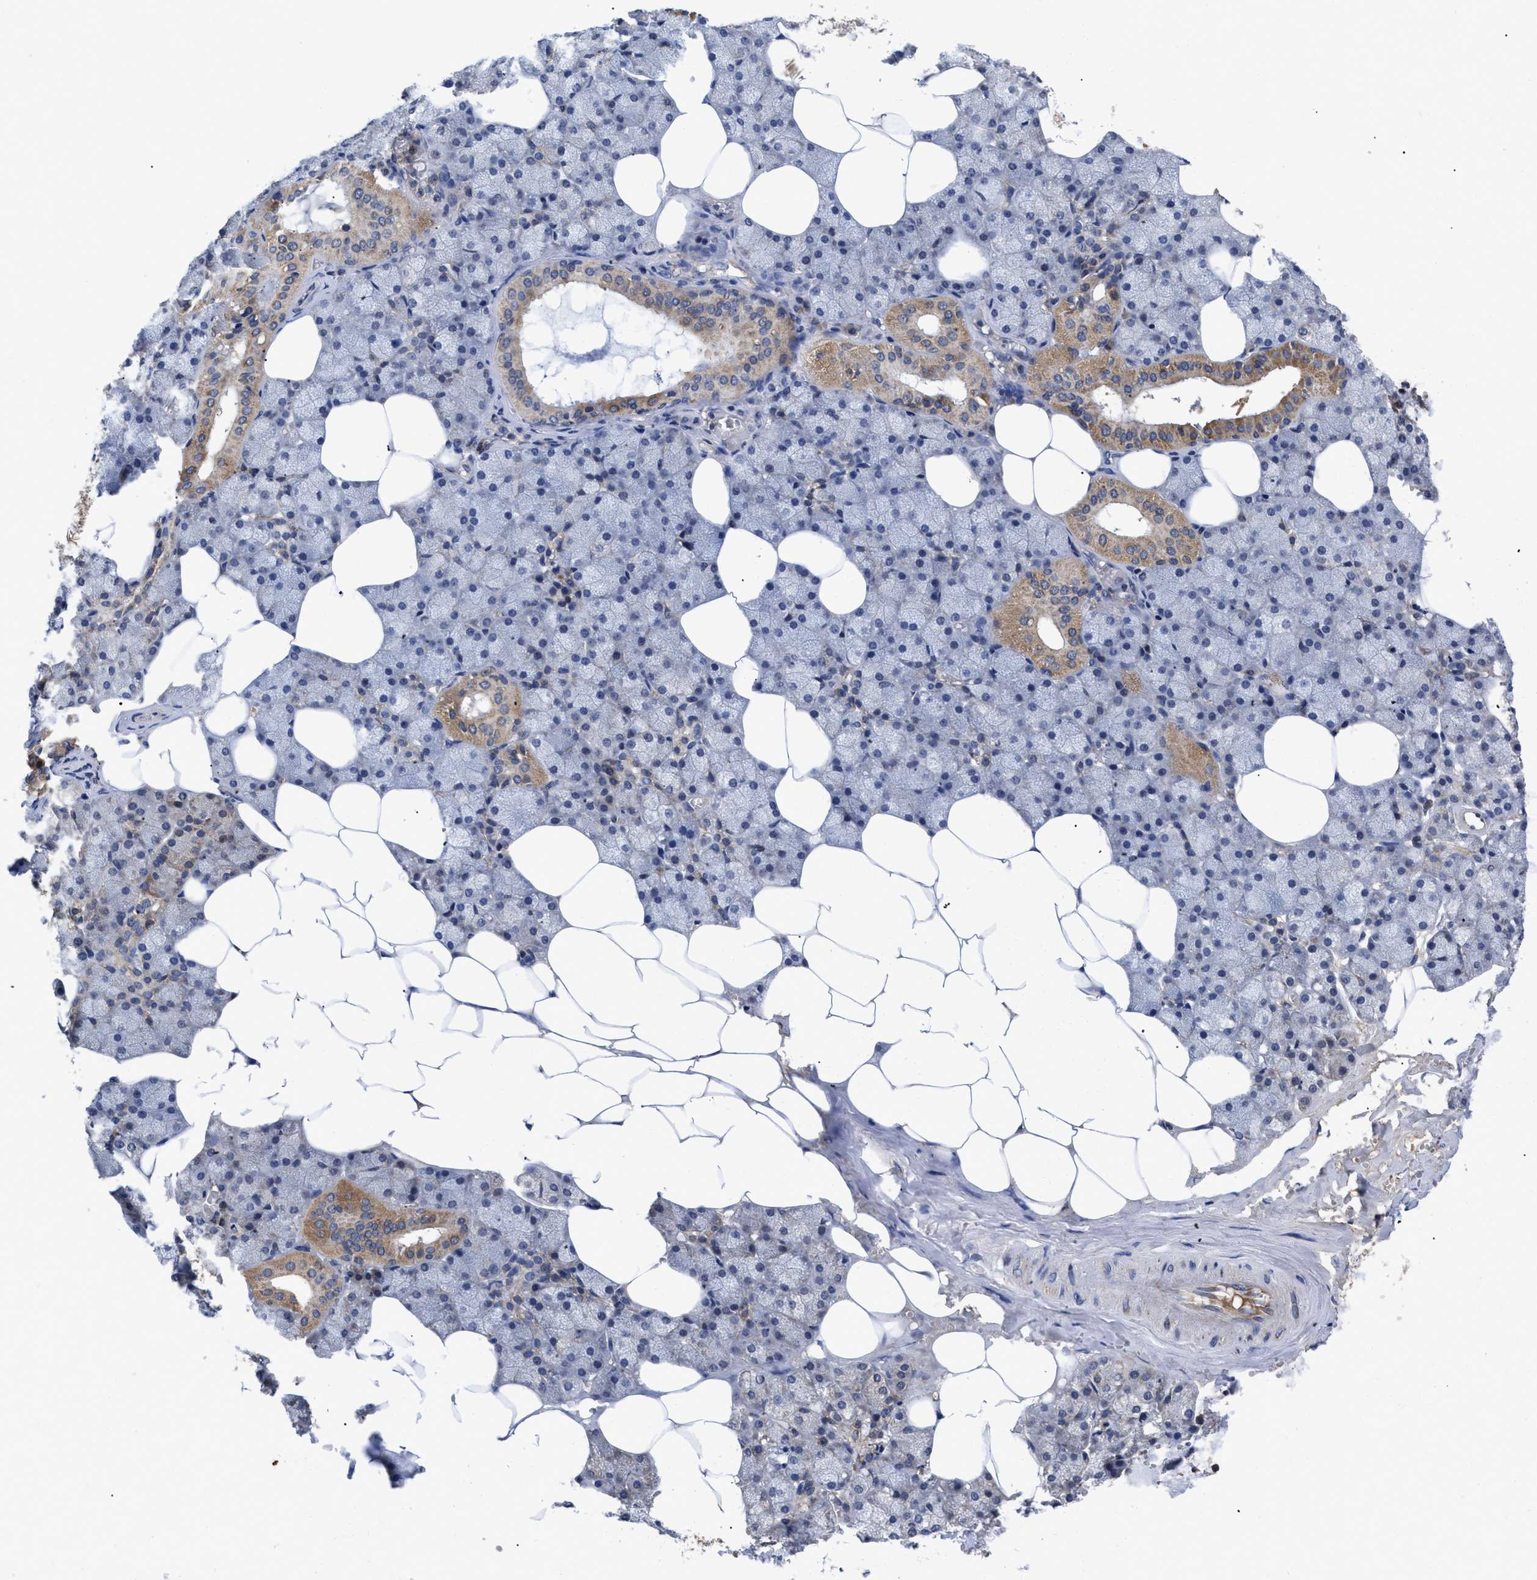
{"staining": {"intensity": "moderate", "quantity": "25%-75%", "location": "cytoplasmic/membranous"}, "tissue": "salivary gland", "cell_type": "Glandular cells", "image_type": "normal", "snomed": [{"axis": "morphology", "description": "Normal tissue, NOS"}, {"axis": "topography", "description": "Salivary gland"}], "caption": "Immunohistochemistry (IHC) image of unremarkable human salivary gland stained for a protein (brown), which demonstrates medium levels of moderate cytoplasmic/membranous expression in approximately 25%-75% of glandular cells.", "gene": "LRRC3", "patient": {"sex": "male", "age": 62}}